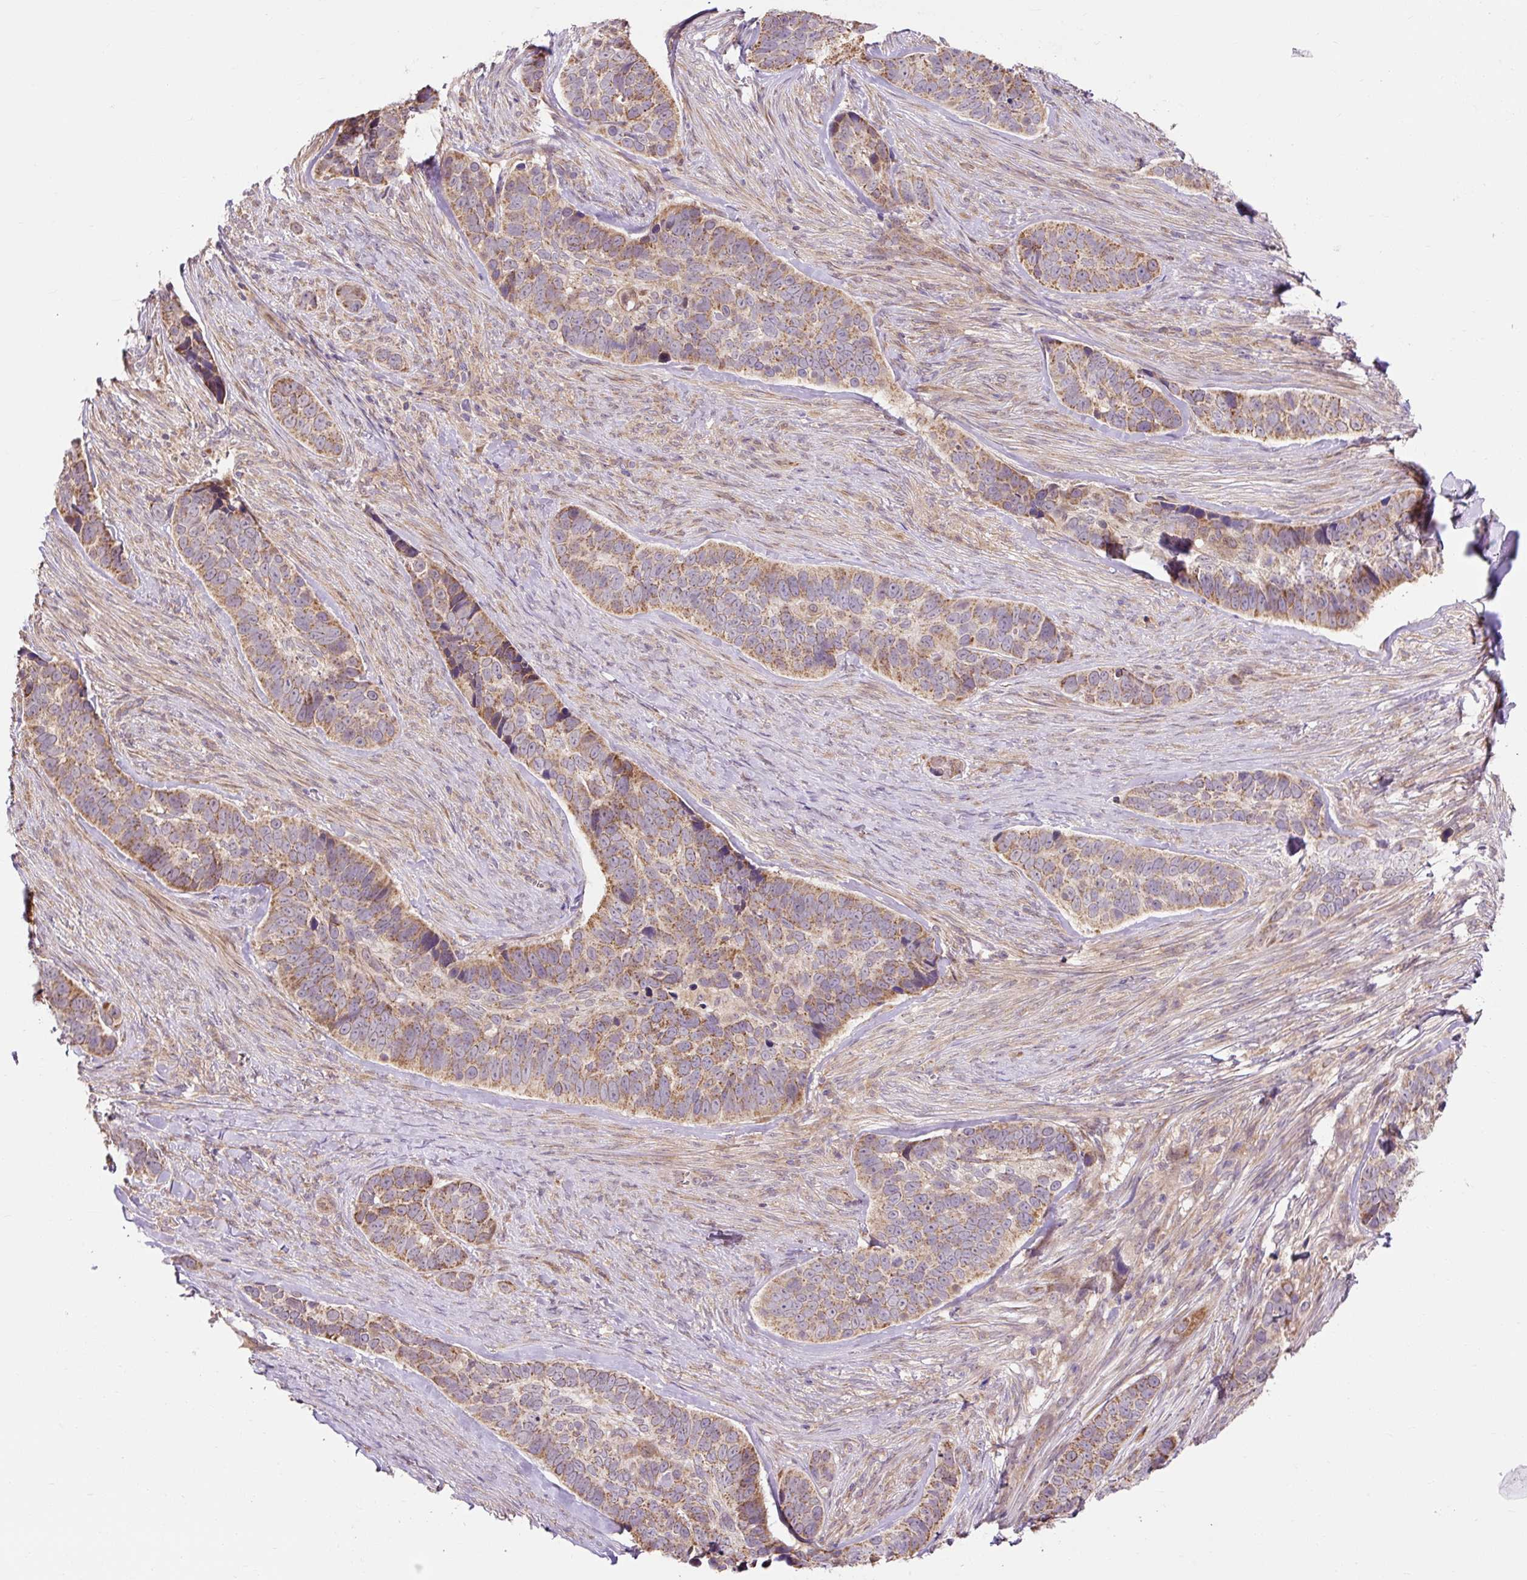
{"staining": {"intensity": "moderate", "quantity": ">75%", "location": "cytoplasmic/membranous"}, "tissue": "skin cancer", "cell_type": "Tumor cells", "image_type": "cancer", "snomed": [{"axis": "morphology", "description": "Basal cell carcinoma"}, {"axis": "topography", "description": "Skin"}], "caption": "IHC of basal cell carcinoma (skin) shows medium levels of moderate cytoplasmic/membranous staining in about >75% of tumor cells.", "gene": "TRIAP1", "patient": {"sex": "female", "age": 82}}